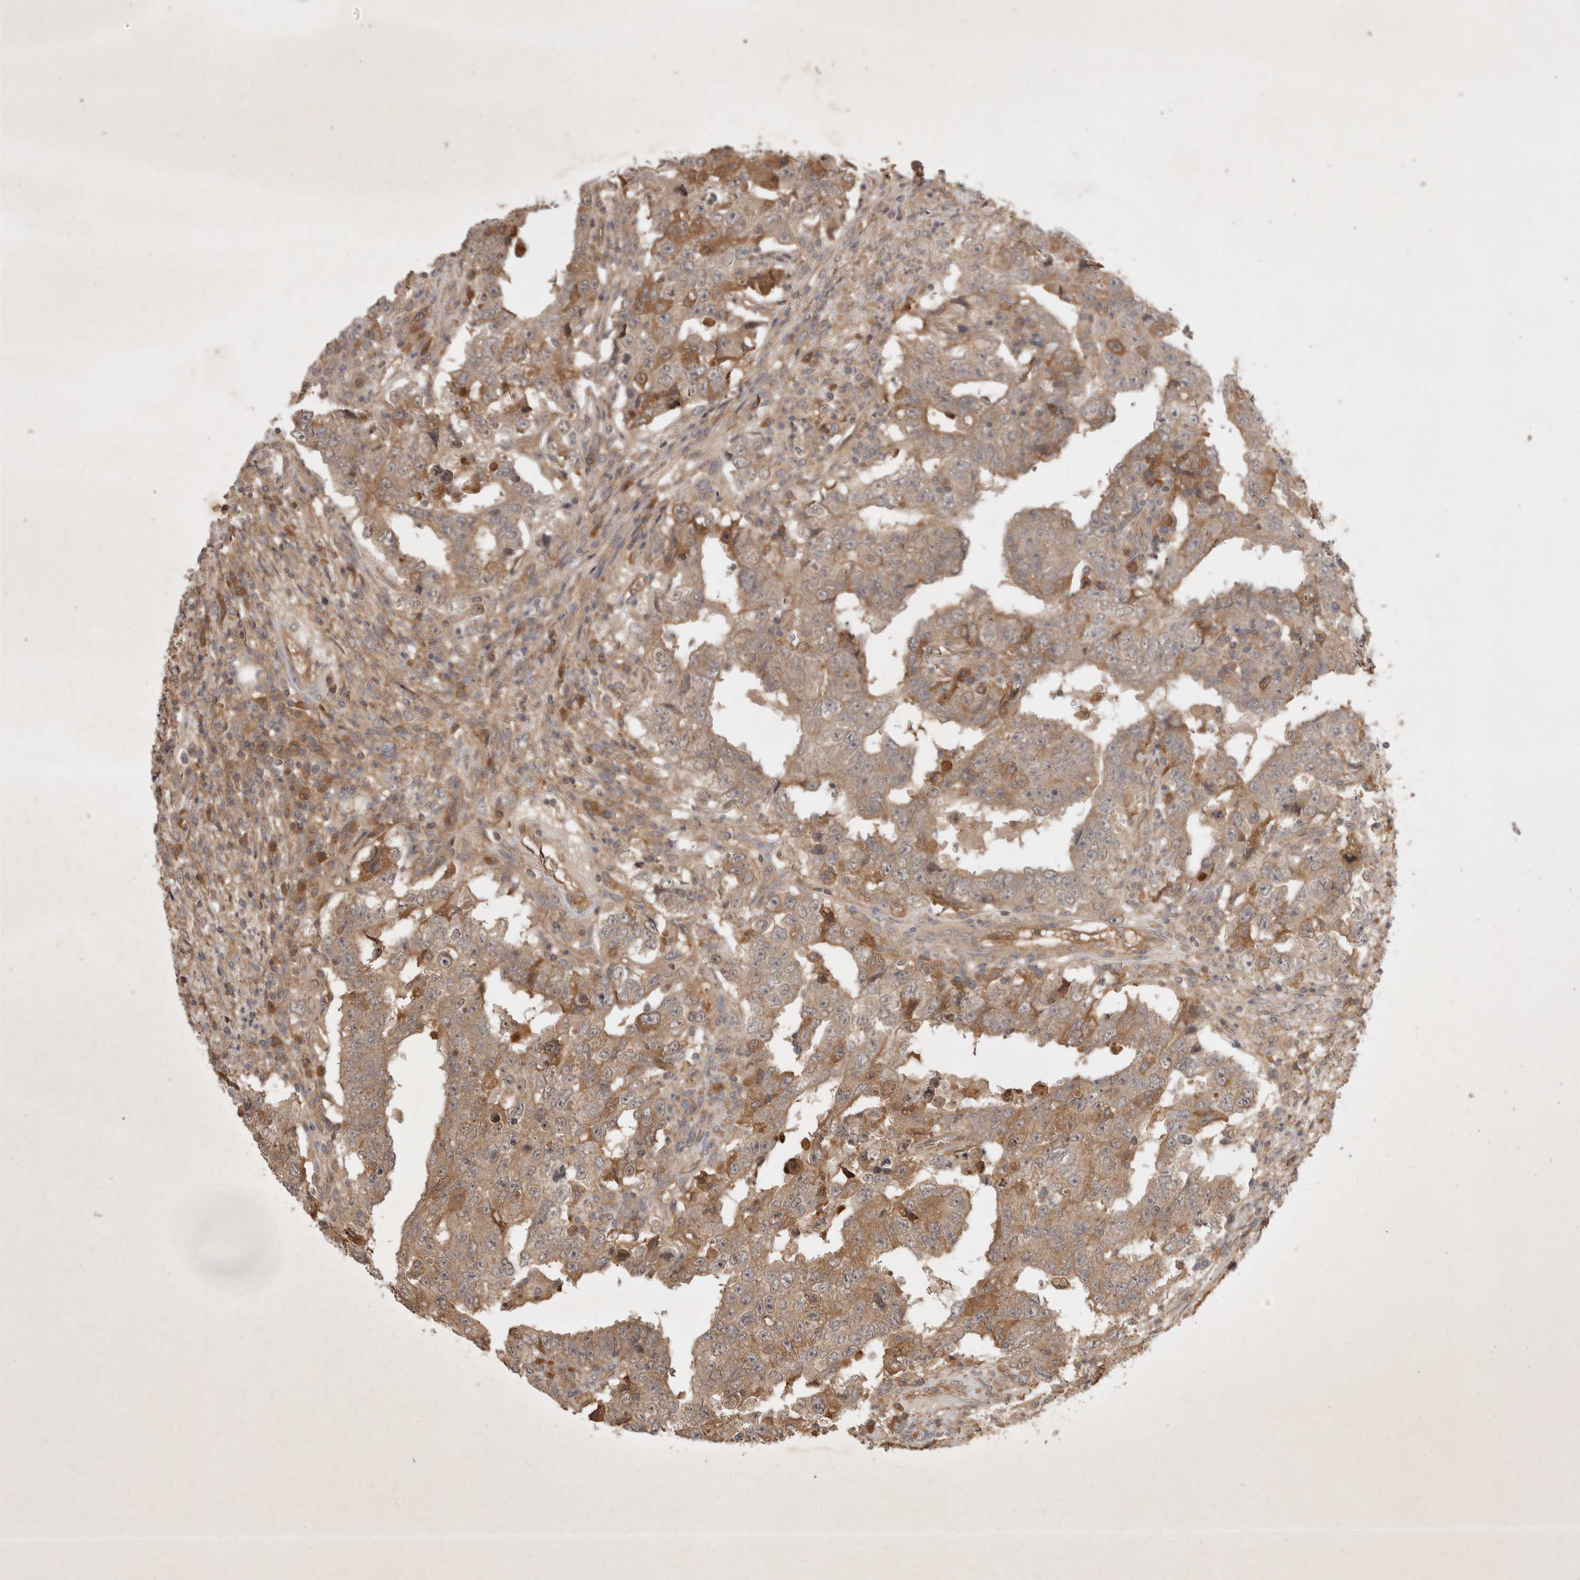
{"staining": {"intensity": "moderate", "quantity": ">75%", "location": "cytoplasmic/membranous"}, "tissue": "testis cancer", "cell_type": "Tumor cells", "image_type": "cancer", "snomed": [{"axis": "morphology", "description": "Carcinoma, Embryonal, NOS"}, {"axis": "topography", "description": "Testis"}], "caption": "Tumor cells reveal medium levels of moderate cytoplasmic/membranous expression in approximately >75% of cells in testis cancer (embryonal carcinoma). (Stains: DAB (3,3'-diaminobenzidine) in brown, nuclei in blue, Microscopy: brightfield microscopy at high magnification).", "gene": "YES1", "patient": {"sex": "male", "age": 26}}